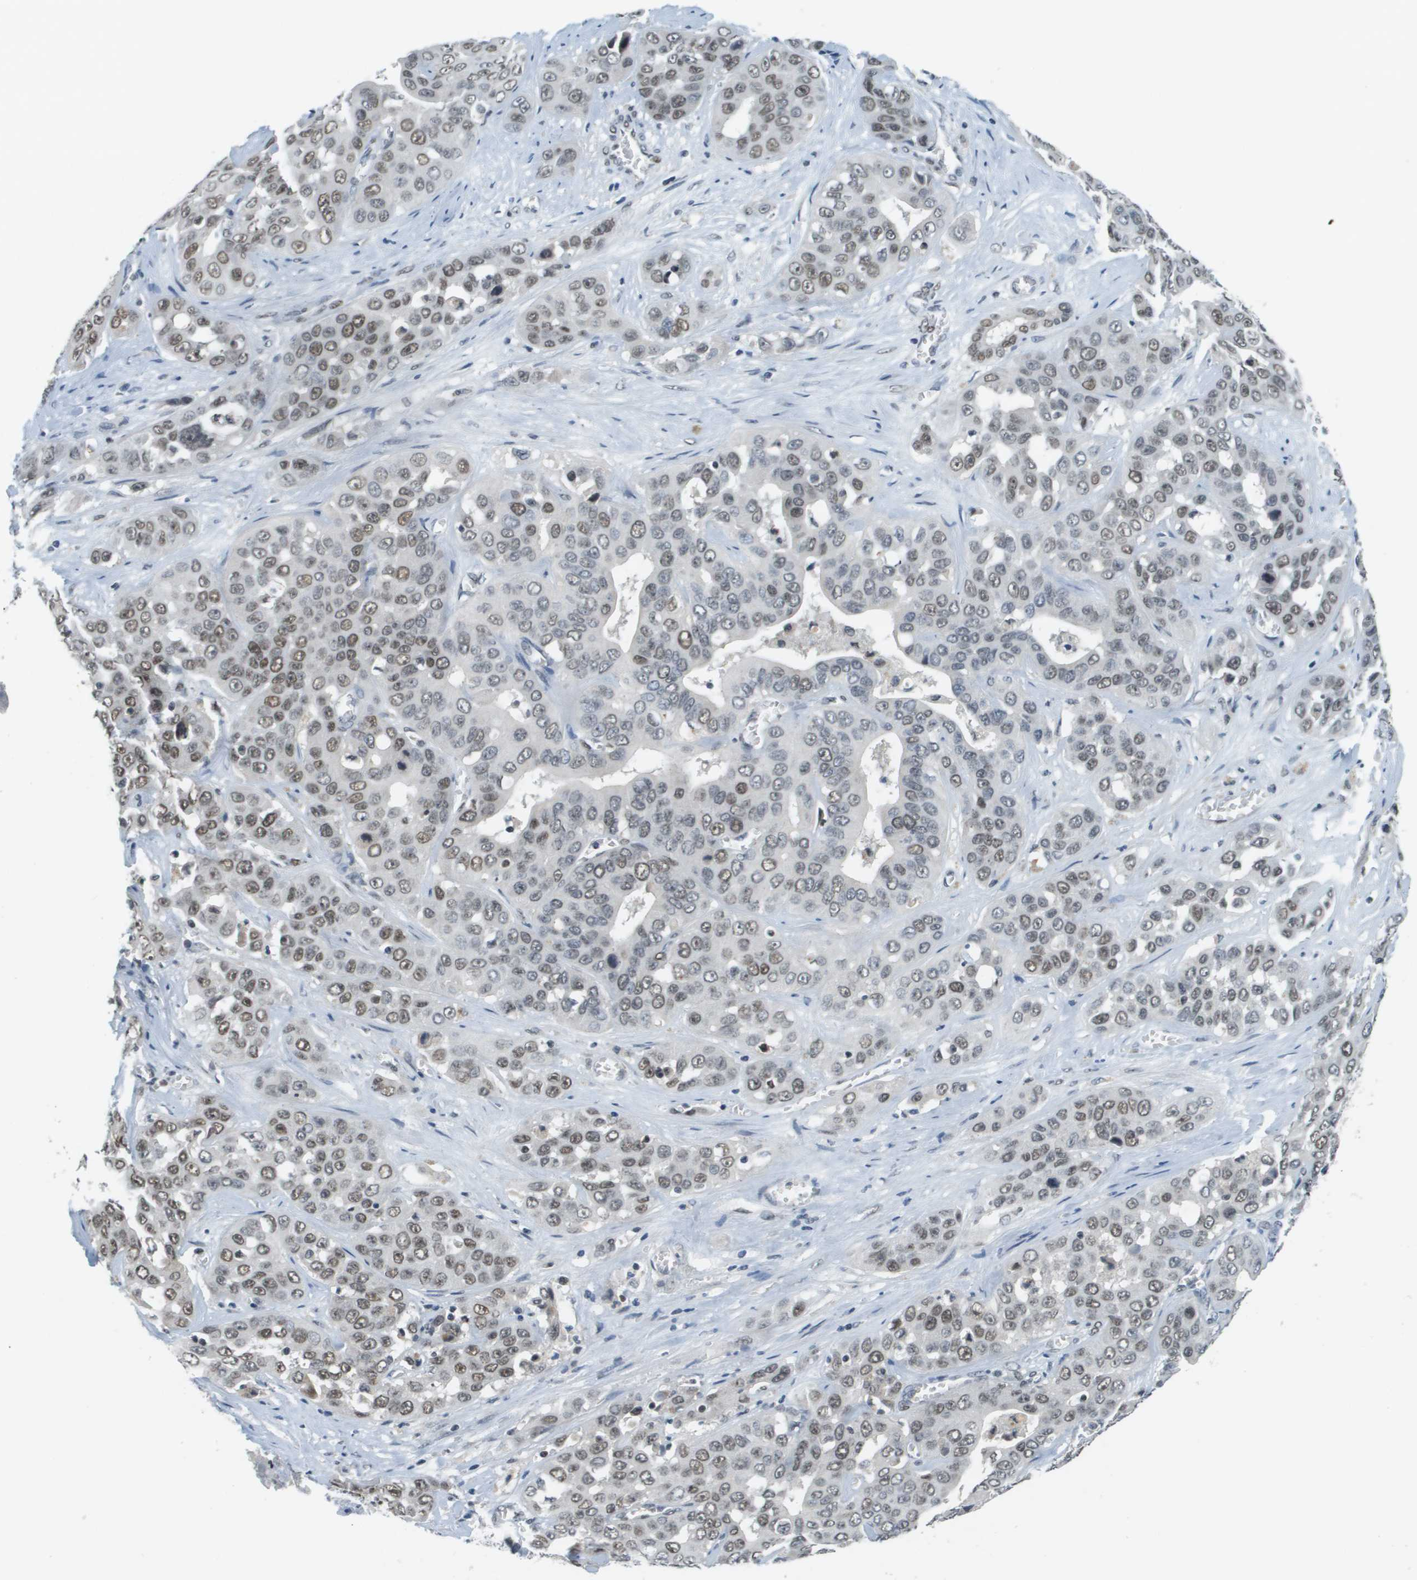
{"staining": {"intensity": "moderate", "quantity": "25%-75%", "location": "nuclear"}, "tissue": "liver cancer", "cell_type": "Tumor cells", "image_type": "cancer", "snomed": [{"axis": "morphology", "description": "Cholangiocarcinoma"}, {"axis": "topography", "description": "Liver"}], "caption": "Liver cholangiocarcinoma stained with DAB (3,3'-diaminobenzidine) immunohistochemistry (IHC) exhibits medium levels of moderate nuclear expression in approximately 25%-75% of tumor cells.", "gene": "CBX5", "patient": {"sex": "female", "age": 52}}